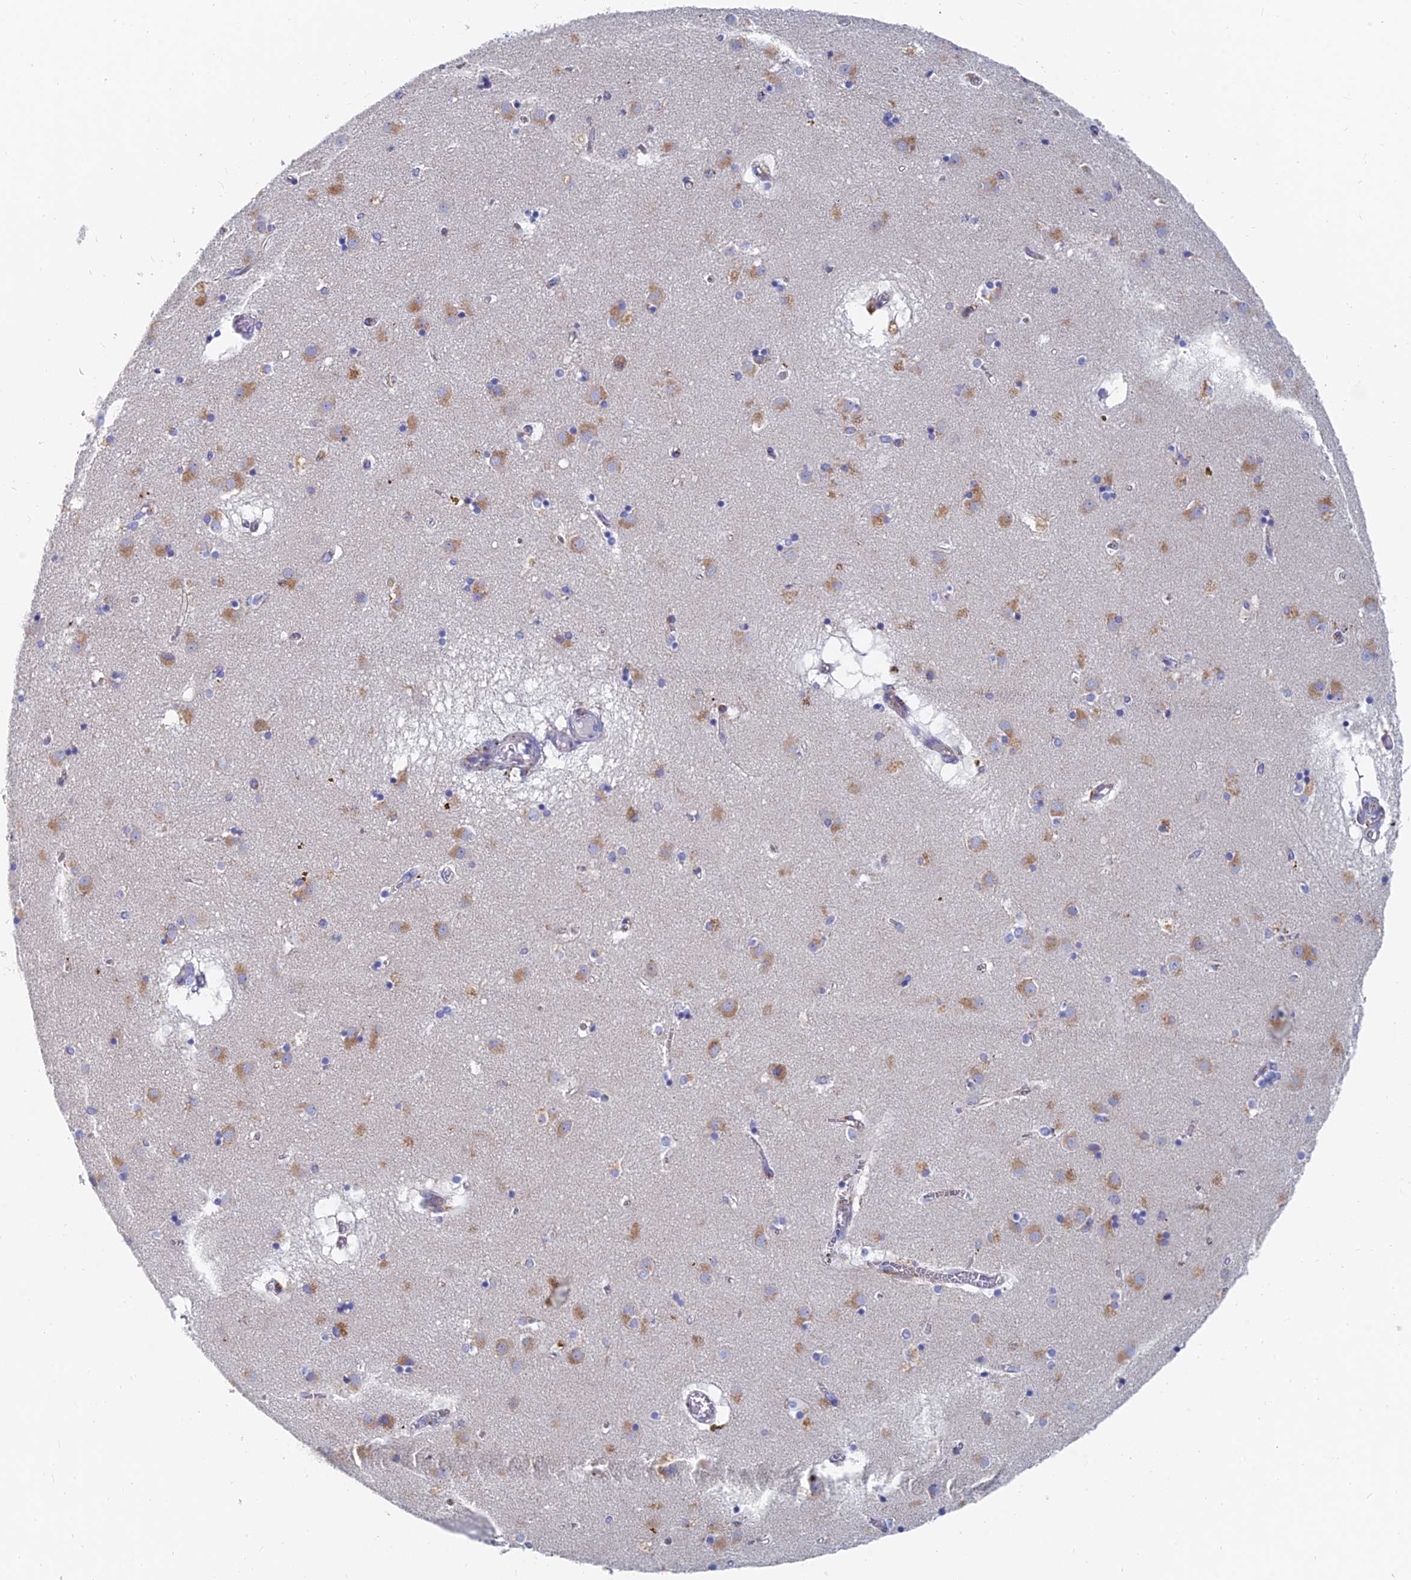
{"staining": {"intensity": "negative", "quantity": "none", "location": "none"}, "tissue": "caudate", "cell_type": "Glial cells", "image_type": "normal", "snomed": [{"axis": "morphology", "description": "Normal tissue, NOS"}, {"axis": "topography", "description": "Lateral ventricle wall"}], "caption": "The immunohistochemistry image has no significant expression in glial cells of caudate.", "gene": "SPNS1", "patient": {"sex": "male", "age": 70}}